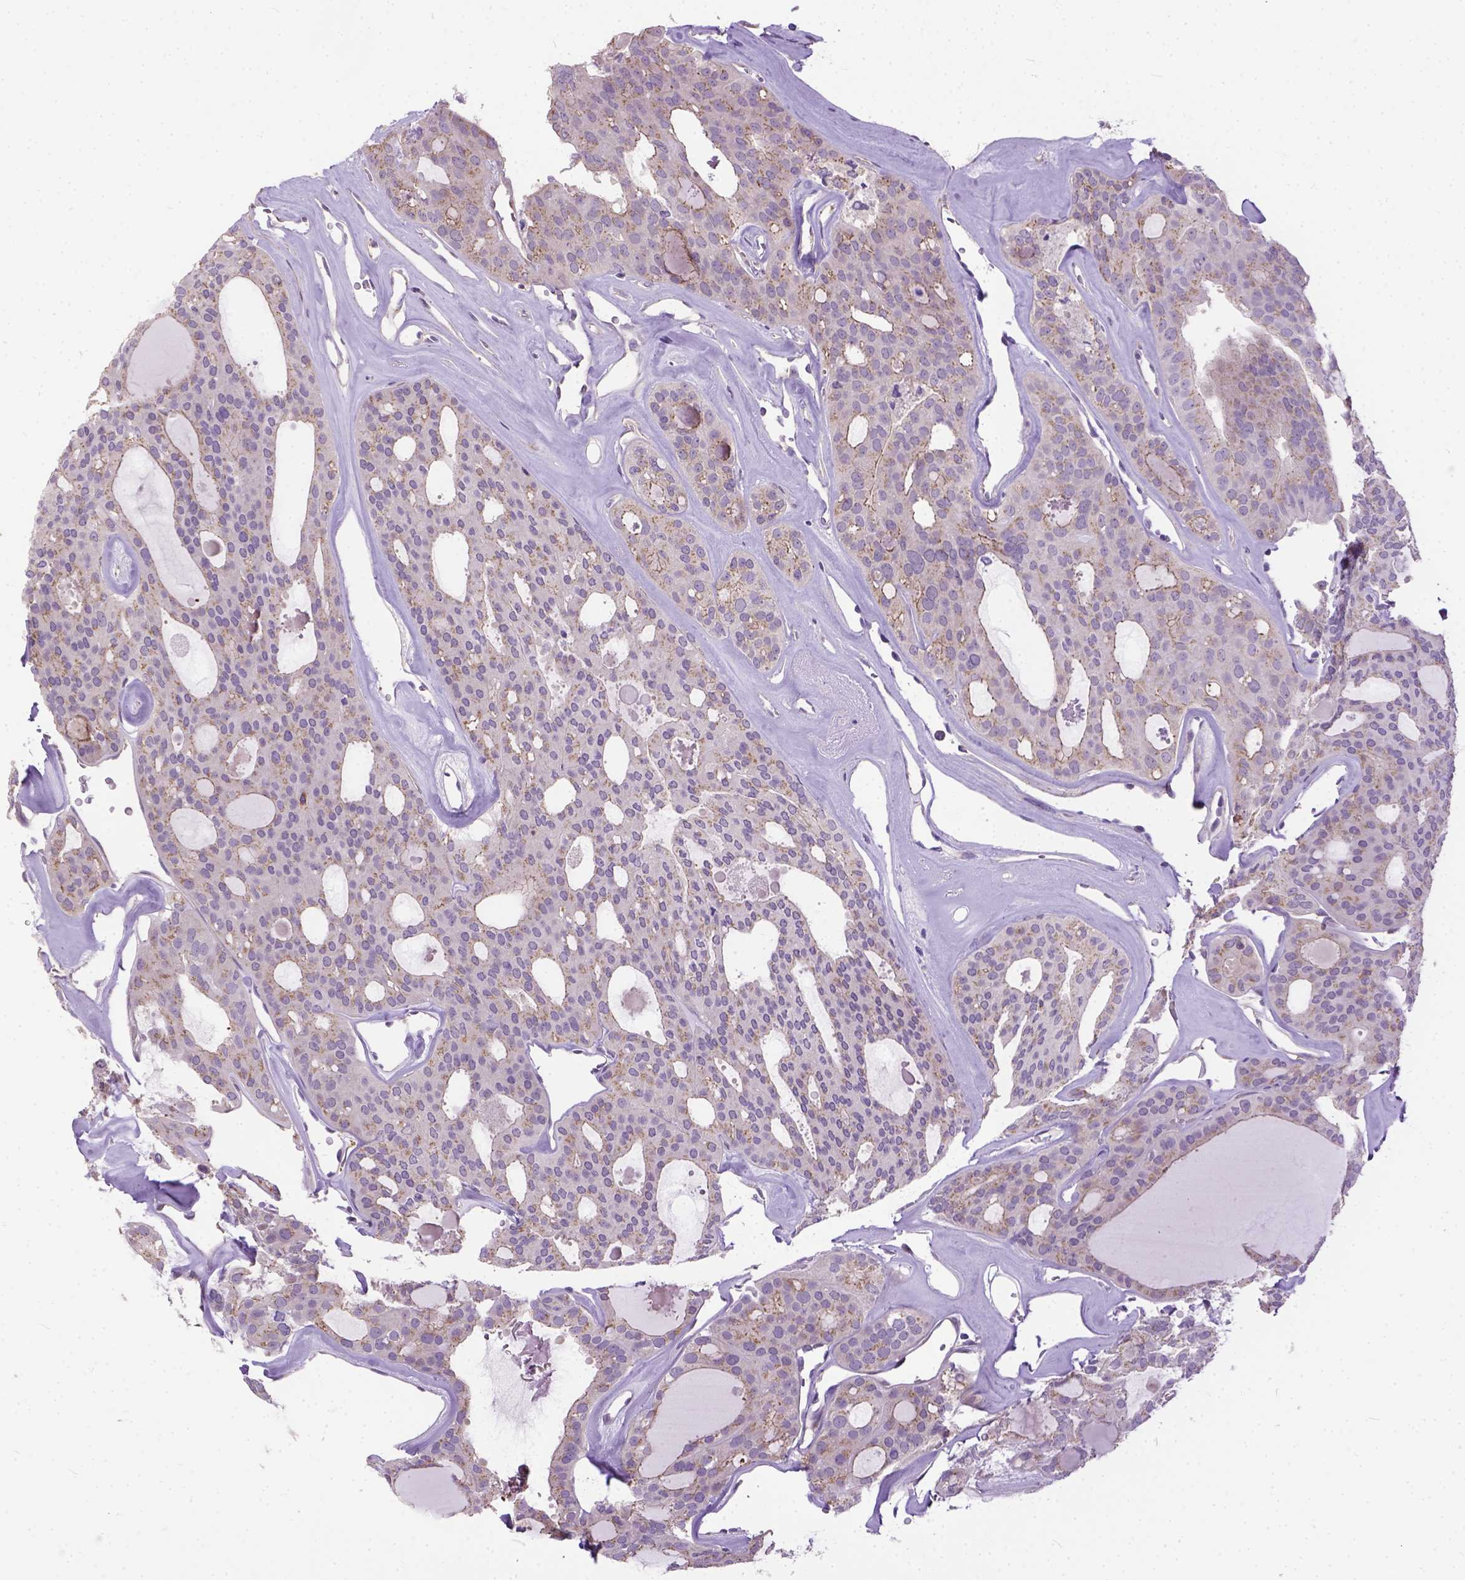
{"staining": {"intensity": "weak", "quantity": "25%-75%", "location": "cytoplasmic/membranous"}, "tissue": "thyroid cancer", "cell_type": "Tumor cells", "image_type": "cancer", "snomed": [{"axis": "morphology", "description": "Follicular adenoma carcinoma, NOS"}, {"axis": "topography", "description": "Thyroid gland"}], "caption": "The immunohistochemical stain shows weak cytoplasmic/membranous expression in tumor cells of follicular adenoma carcinoma (thyroid) tissue. The staining was performed using DAB, with brown indicating positive protein expression. Nuclei are stained blue with hematoxylin.", "gene": "BANF2", "patient": {"sex": "male", "age": 75}}